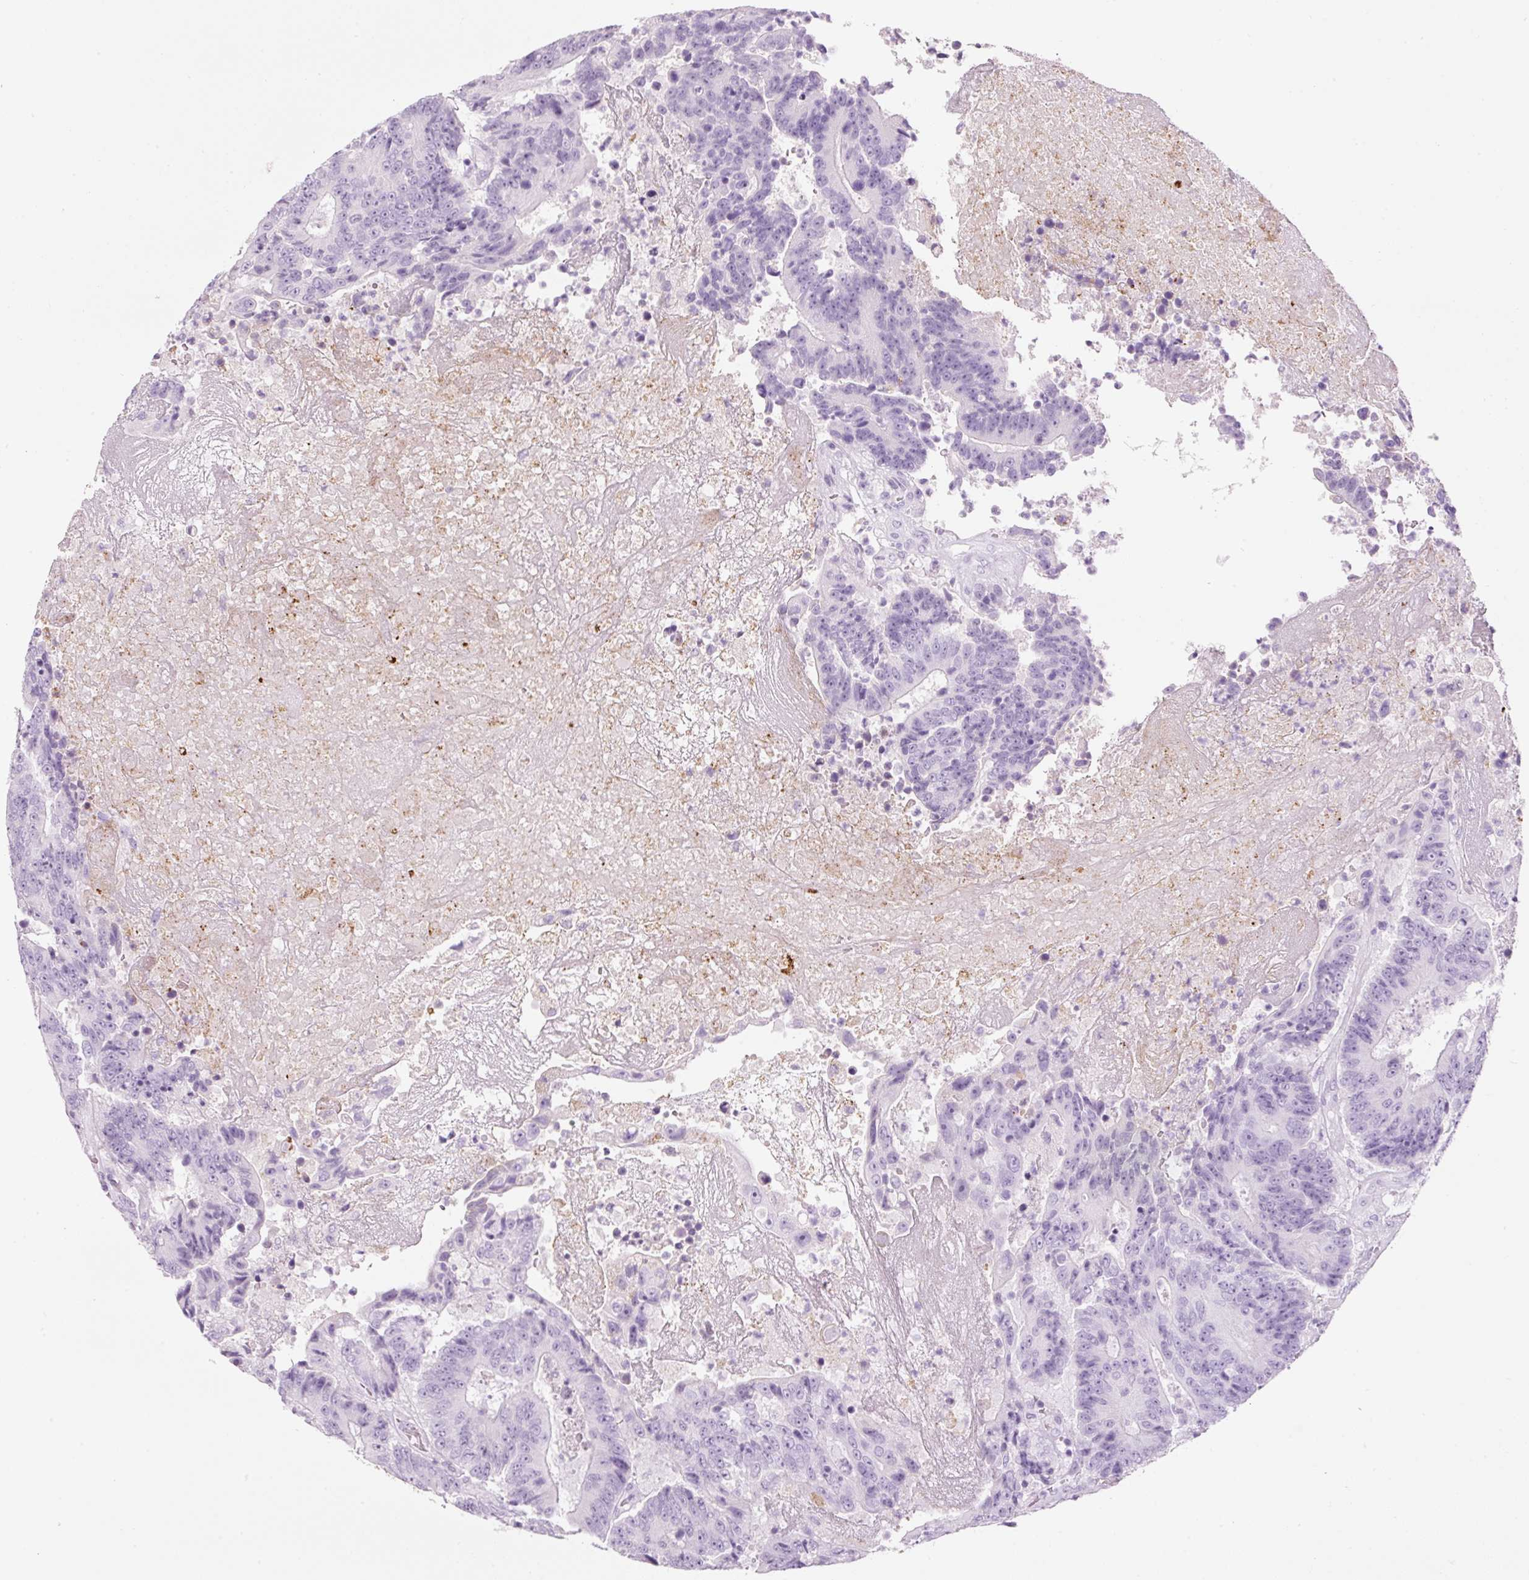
{"staining": {"intensity": "negative", "quantity": "none", "location": "none"}, "tissue": "colorectal cancer", "cell_type": "Tumor cells", "image_type": "cancer", "snomed": [{"axis": "morphology", "description": "Adenocarcinoma, NOS"}, {"axis": "topography", "description": "Colon"}], "caption": "Tumor cells show no significant protein expression in adenocarcinoma (colorectal).", "gene": "MFAP4", "patient": {"sex": "male", "age": 83}}